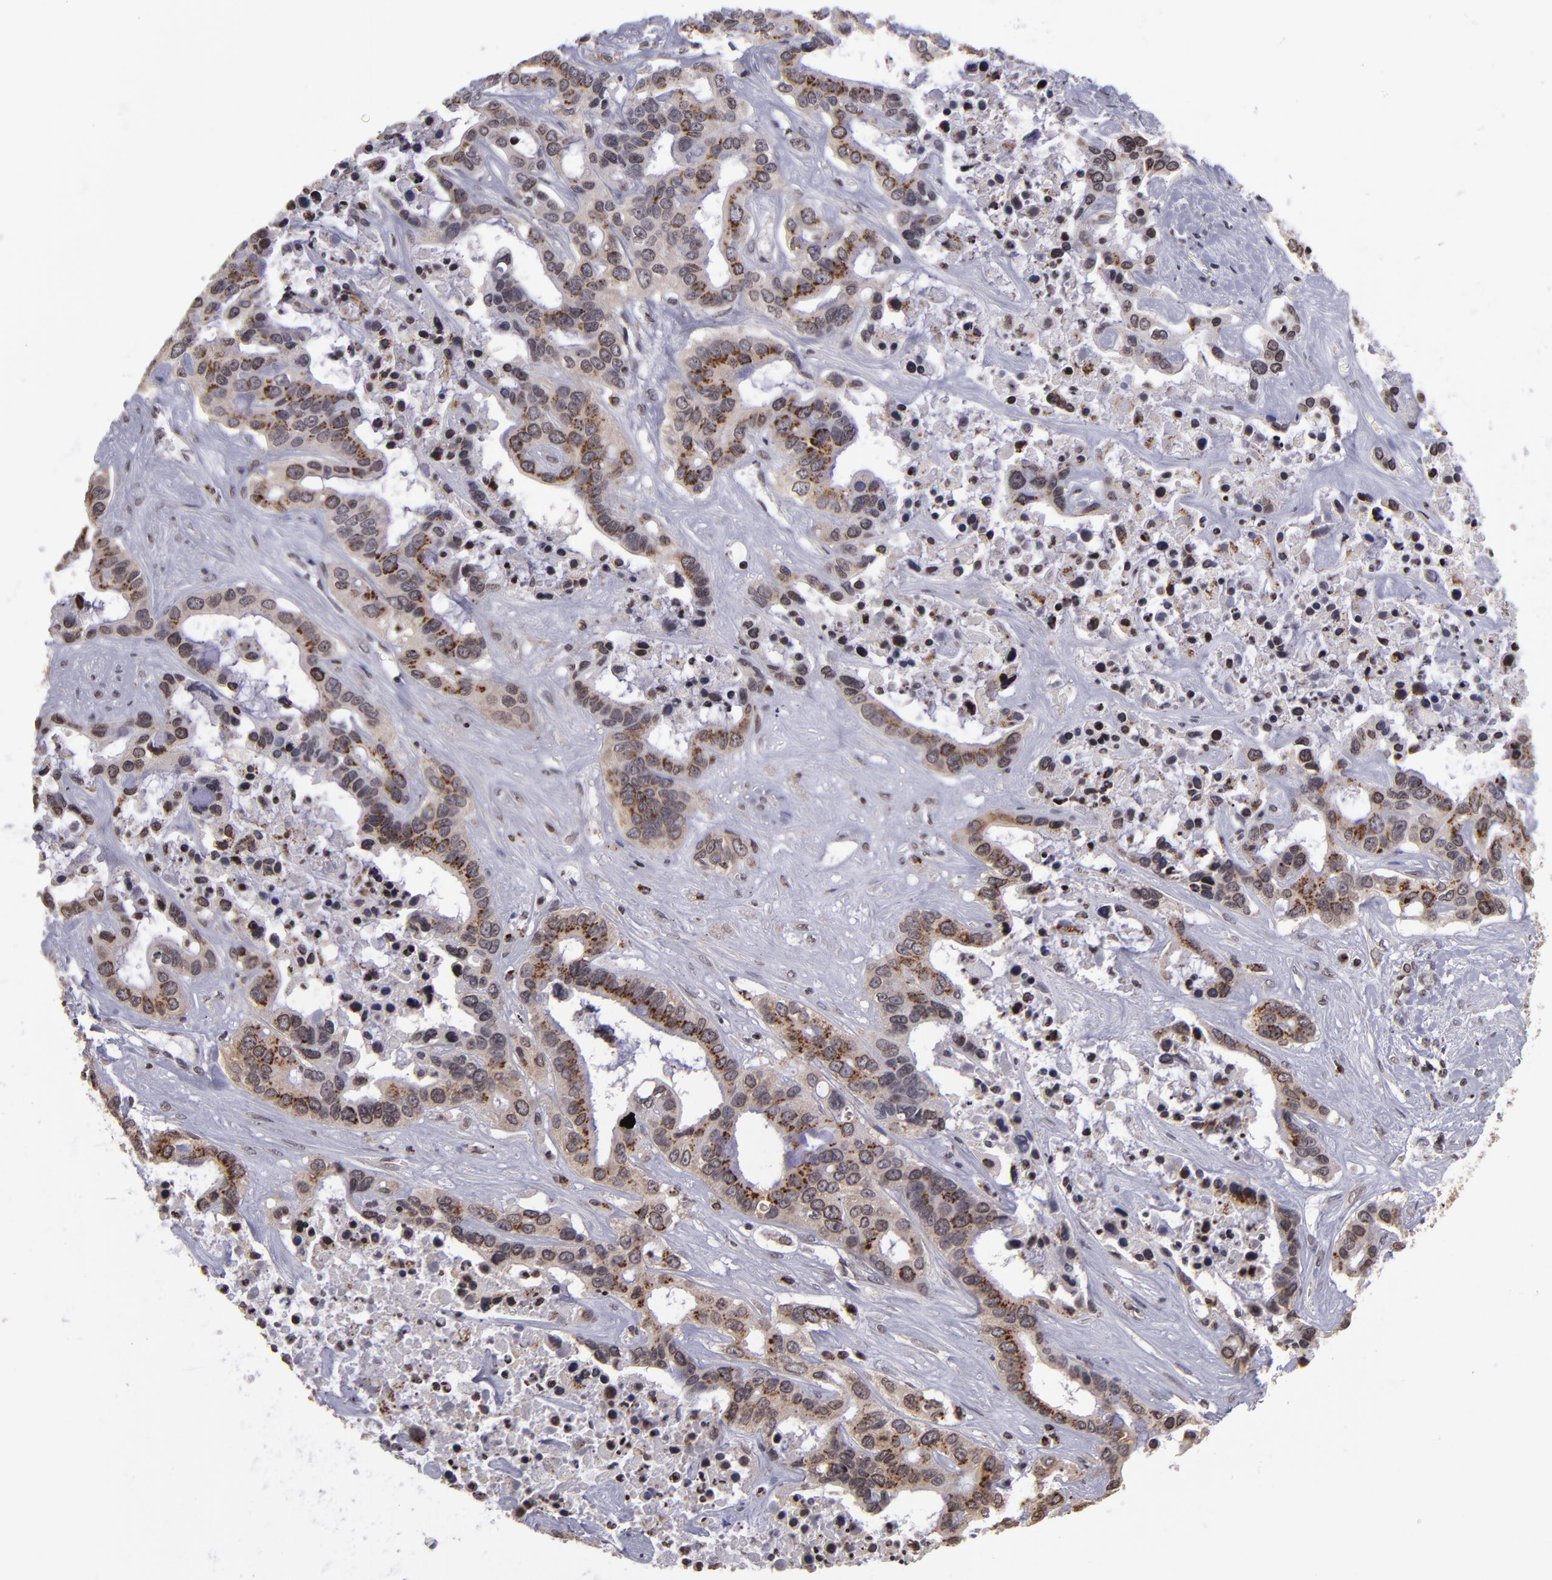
{"staining": {"intensity": "moderate", "quantity": ">75%", "location": "cytoplasmic/membranous,nuclear"}, "tissue": "liver cancer", "cell_type": "Tumor cells", "image_type": "cancer", "snomed": [{"axis": "morphology", "description": "Cholangiocarcinoma"}, {"axis": "topography", "description": "Liver"}], "caption": "Protein staining by IHC reveals moderate cytoplasmic/membranous and nuclear expression in about >75% of tumor cells in liver cancer (cholangiocarcinoma).", "gene": "CSDC2", "patient": {"sex": "female", "age": 65}}